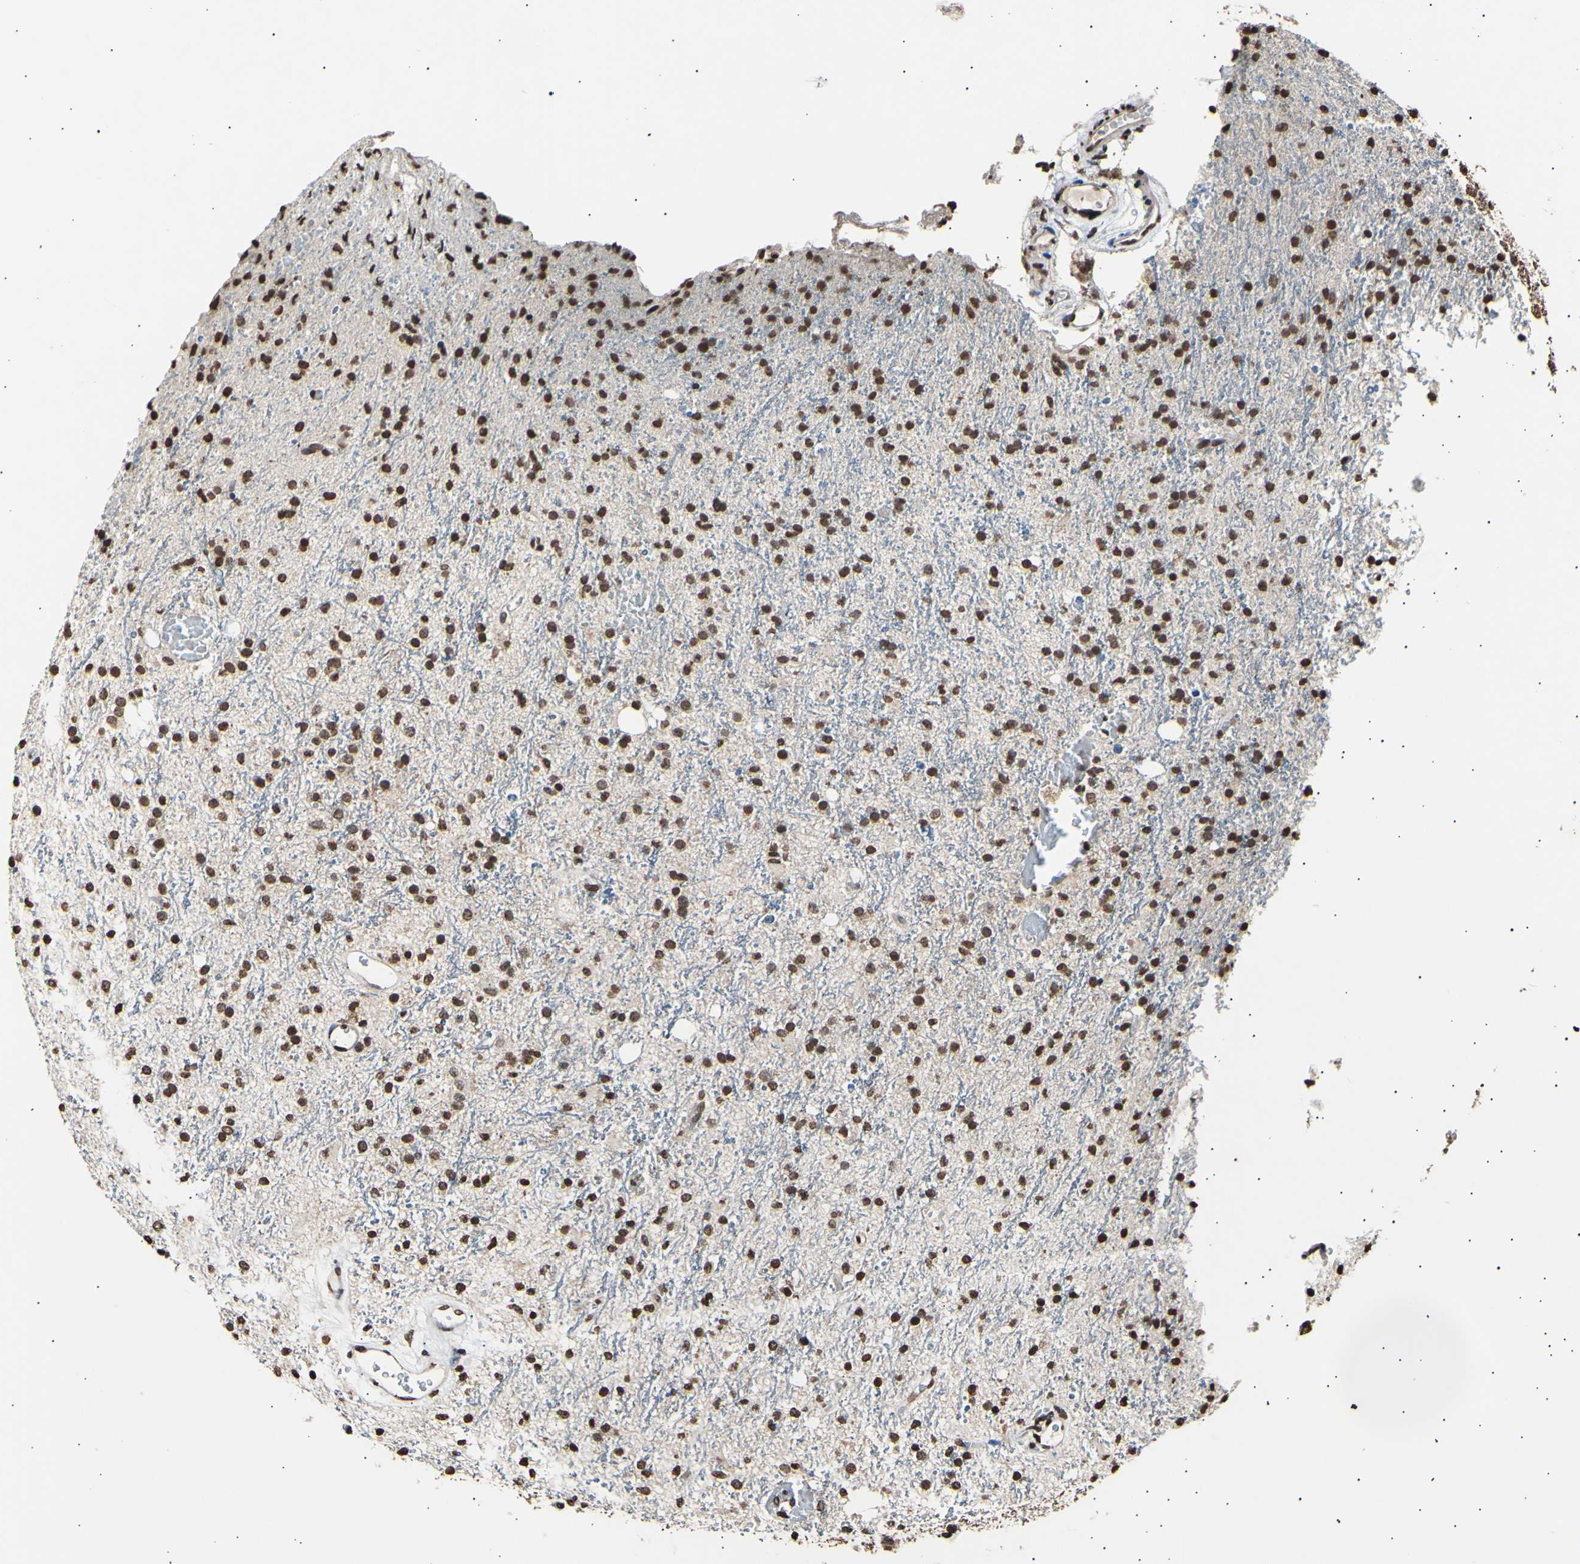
{"staining": {"intensity": "moderate", "quantity": ">75%", "location": "nuclear"}, "tissue": "glioma", "cell_type": "Tumor cells", "image_type": "cancer", "snomed": [{"axis": "morphology", "description": "Glioma, malignant, High grade"}, {"axis": "topography", "description": "Brain"}], "caption": "Approximately >75% of tumor cells in human glioma show moderate nuclear protein expression as visualized by brown immunohistochemical staining.", "gene": "ANAPC7", "patient": {"sex": "male", "age": 47}}